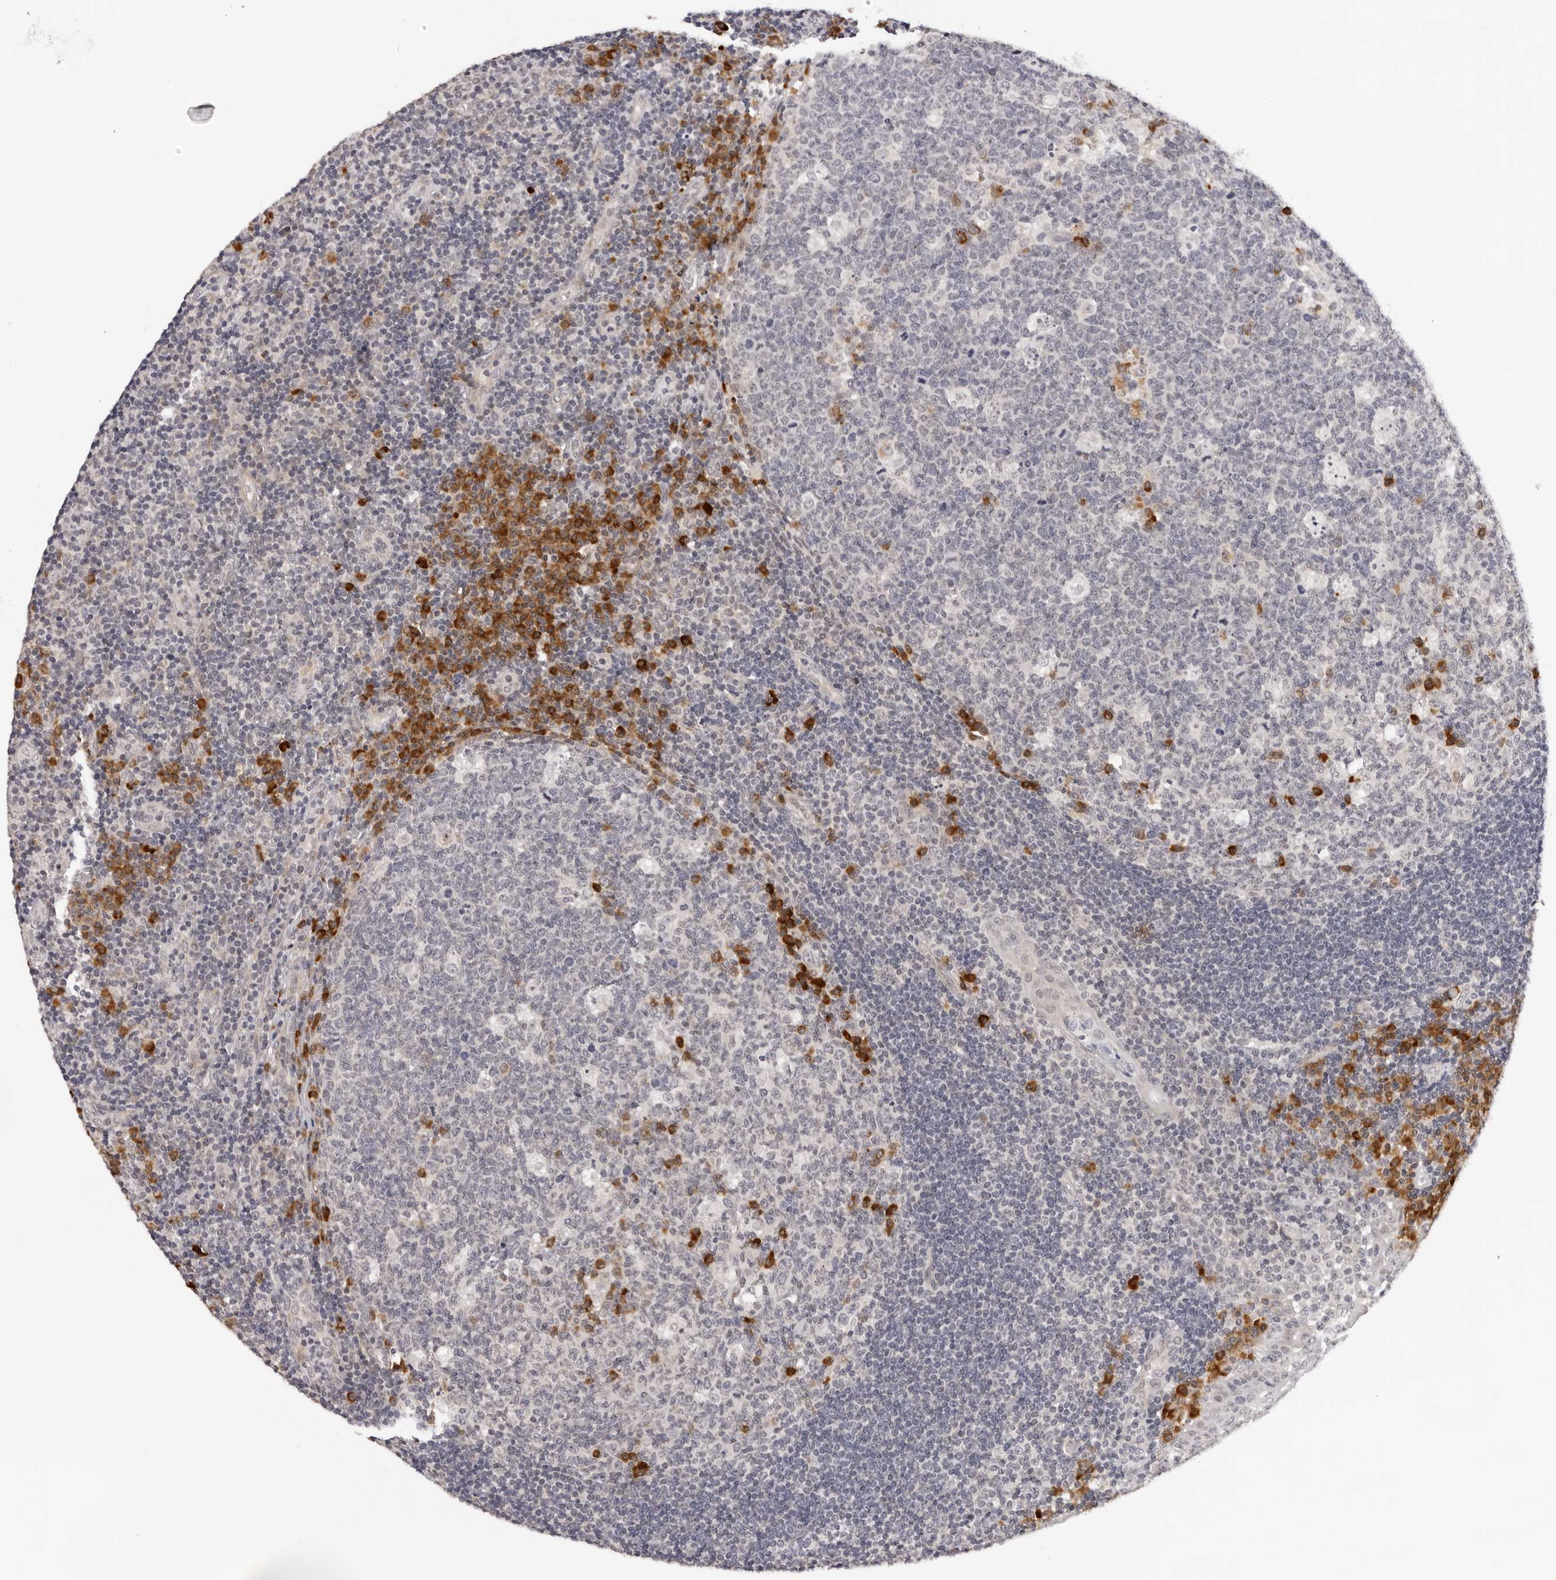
{"staining": {"intensity": "strong", "quantity": "<25%", "location": "cytoplasmic/membranous"}, "tissue": "tonsil", "cell_type": "Germinal center cells", "image_type": "normal", "snomed": [{"axis": "morphology", "description": "Normal tissue, NOS"}, {"axis": "topography", "description": "Tonsil"}], "caption": "Tonsil was stained to show a protein in brown. There is medium levels of strong cytoplasmic/membranous staining in about <25% of germinal center cells. Nuclei are stained in blue.", "gene": "IL17RA", "patient": {"sex": "female", "age": 40}}